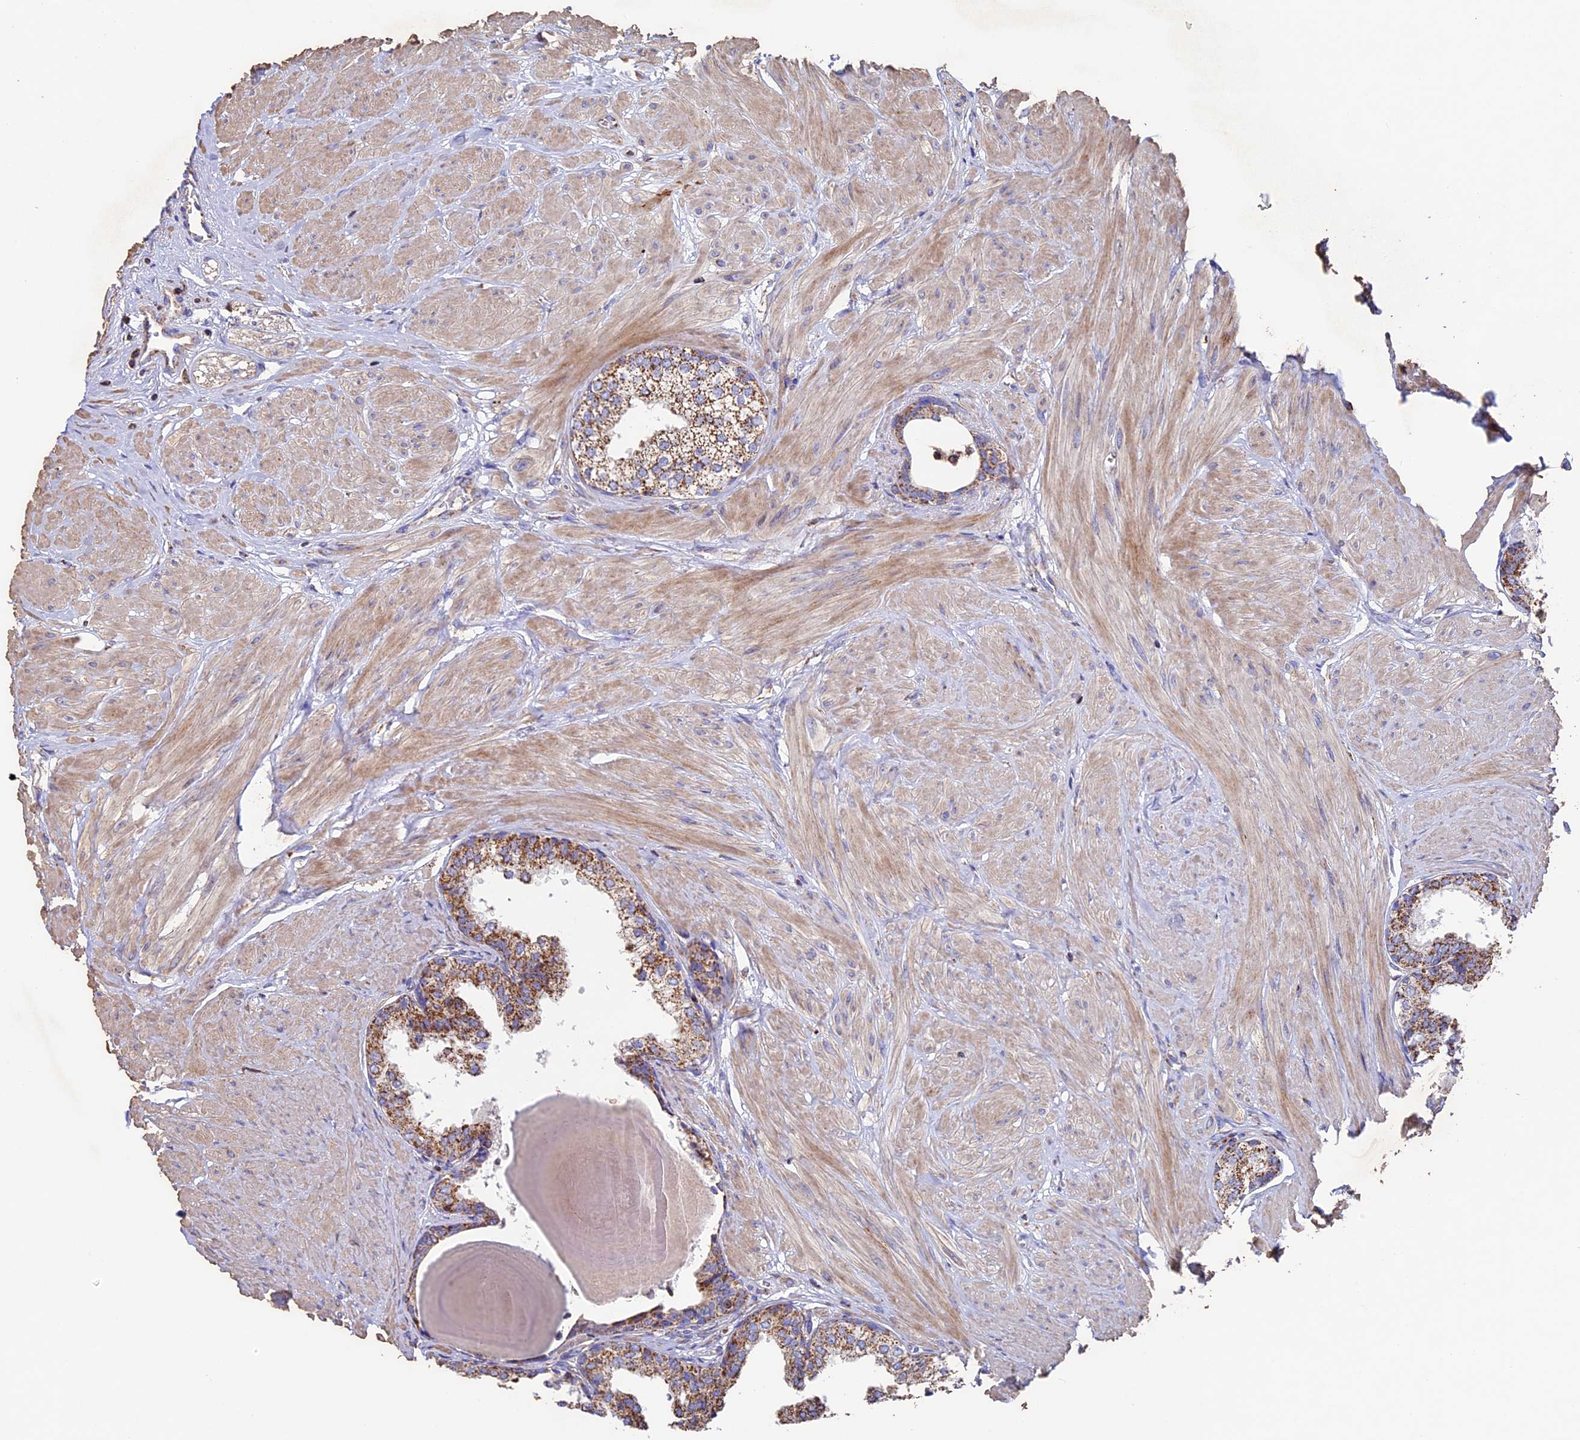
{"staining": {"intensity": "strong", "quantity": ">75%", "location": "cytoplasmic/membranous"}, "tissue": "prostate", "cell_type": "Glandular cells", "image_type": "normal", "snomed": [{"axis": "morphology", "description": "Normal tissue, NOS"}, {"axis": "topography", "description": "Prostate"}], "caption": "Human prostate stained for a protein (brown) displays strong cytoplasmic/membranous positive positivity in about >75% of glandular cells.", "gene": "ADAT1", "patient": {"sex": "male", "age": 48}}